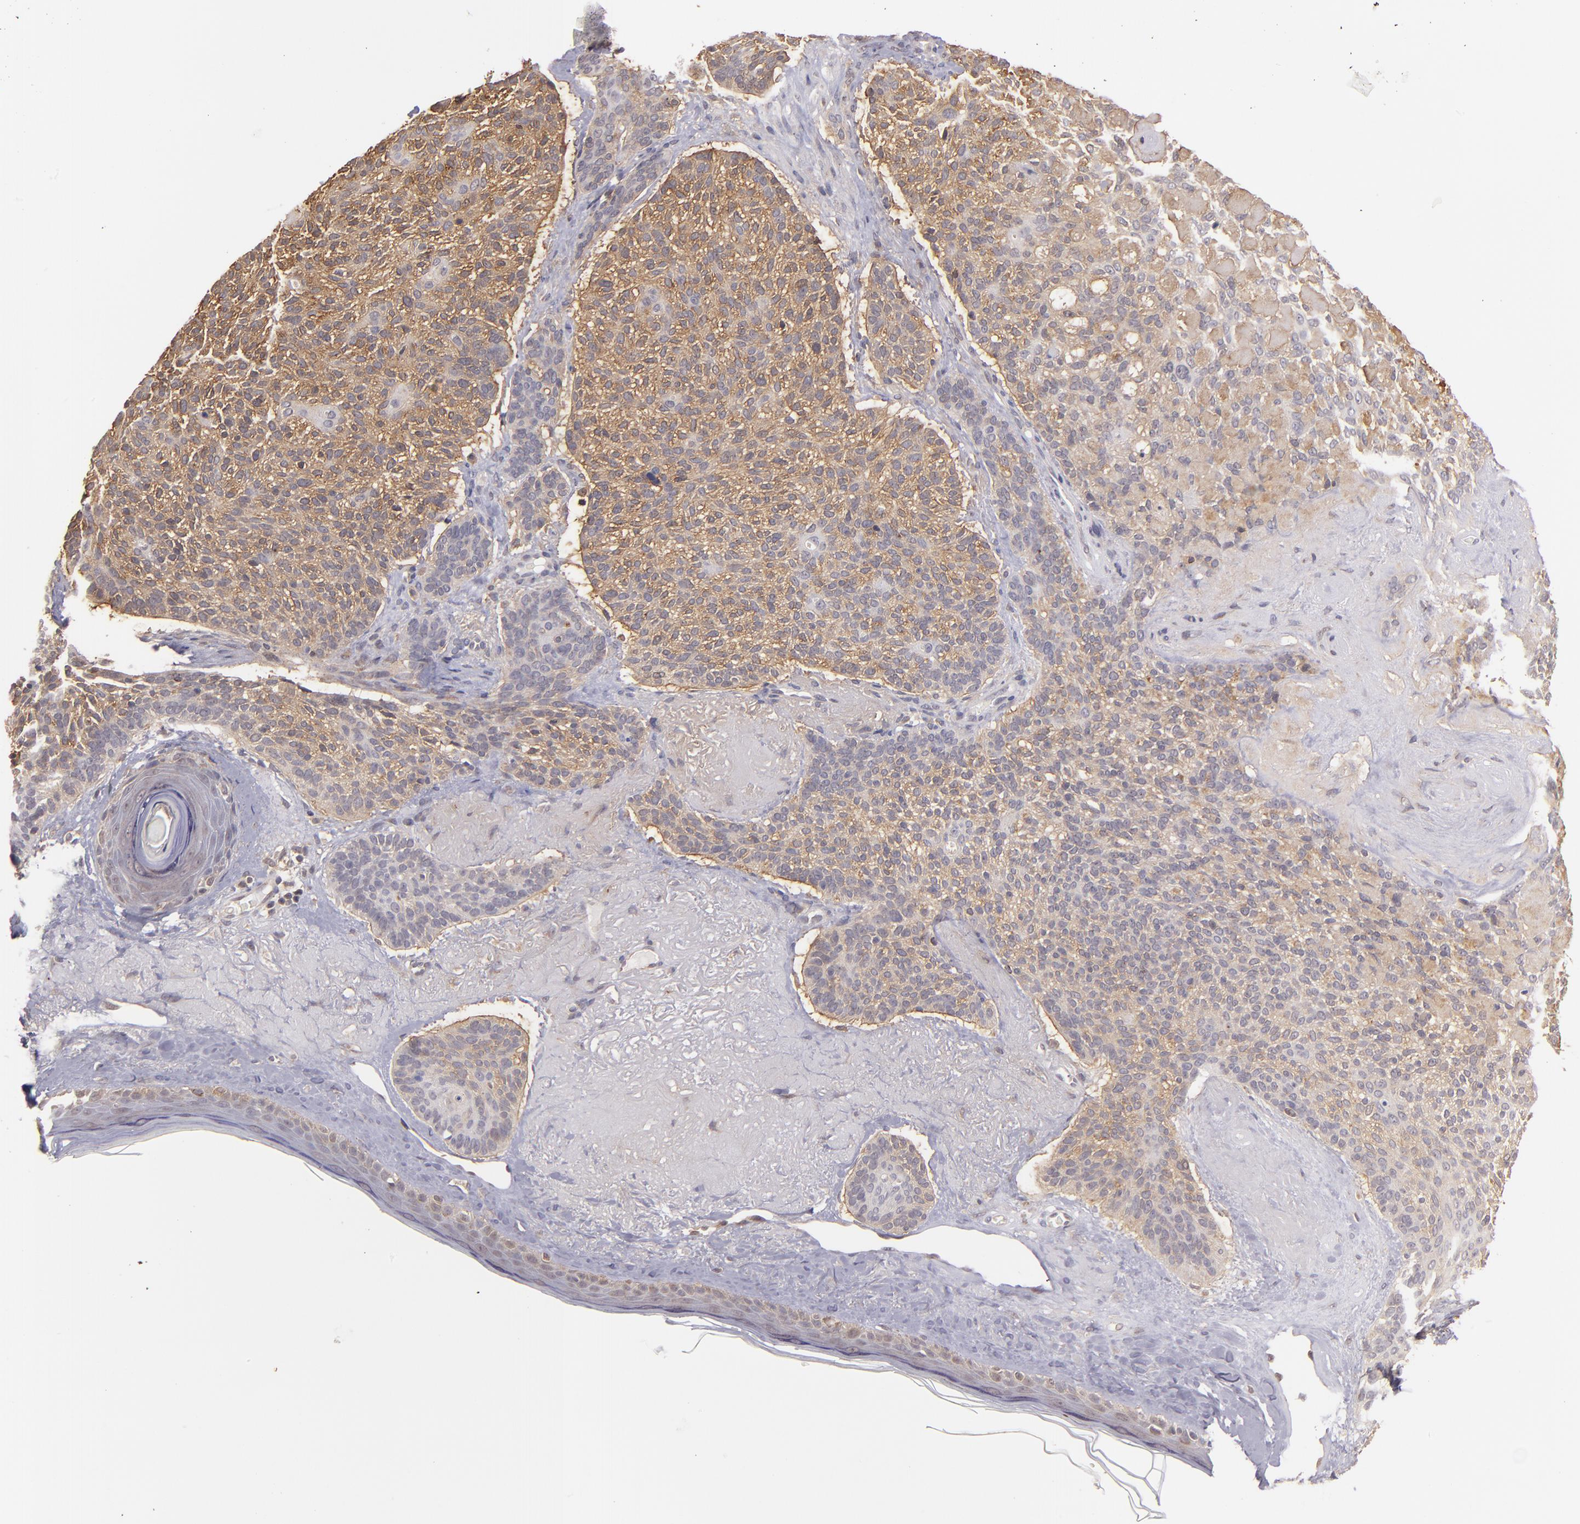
{"staining": {"intensity": "moderate", "quantity": ">75%", "location": "cytoplasmic/membranous"}, "tissue": "skin cancer", "cell_type": "Tumor cells", "image_type": "cancer", "snomed": [{"axis": "morphology", "description": "Normal tissue, NOS"}, {"axis": "morphology", "description": "Basal cell carcinoma"}, {"axis": "topography", "description": "Skin"}], "caption": "Basal cell carcinoma (skin) stained with DAB immunohistochemistry displays medium levels of moderate cytoplasmic/membranous positivity in about >75% of tumor cells. Ihc stains the protein in brown and the nuclei are stained blue.", "gene": "ZFYVE1", "patient": {"sex": "female", "age": 70}}